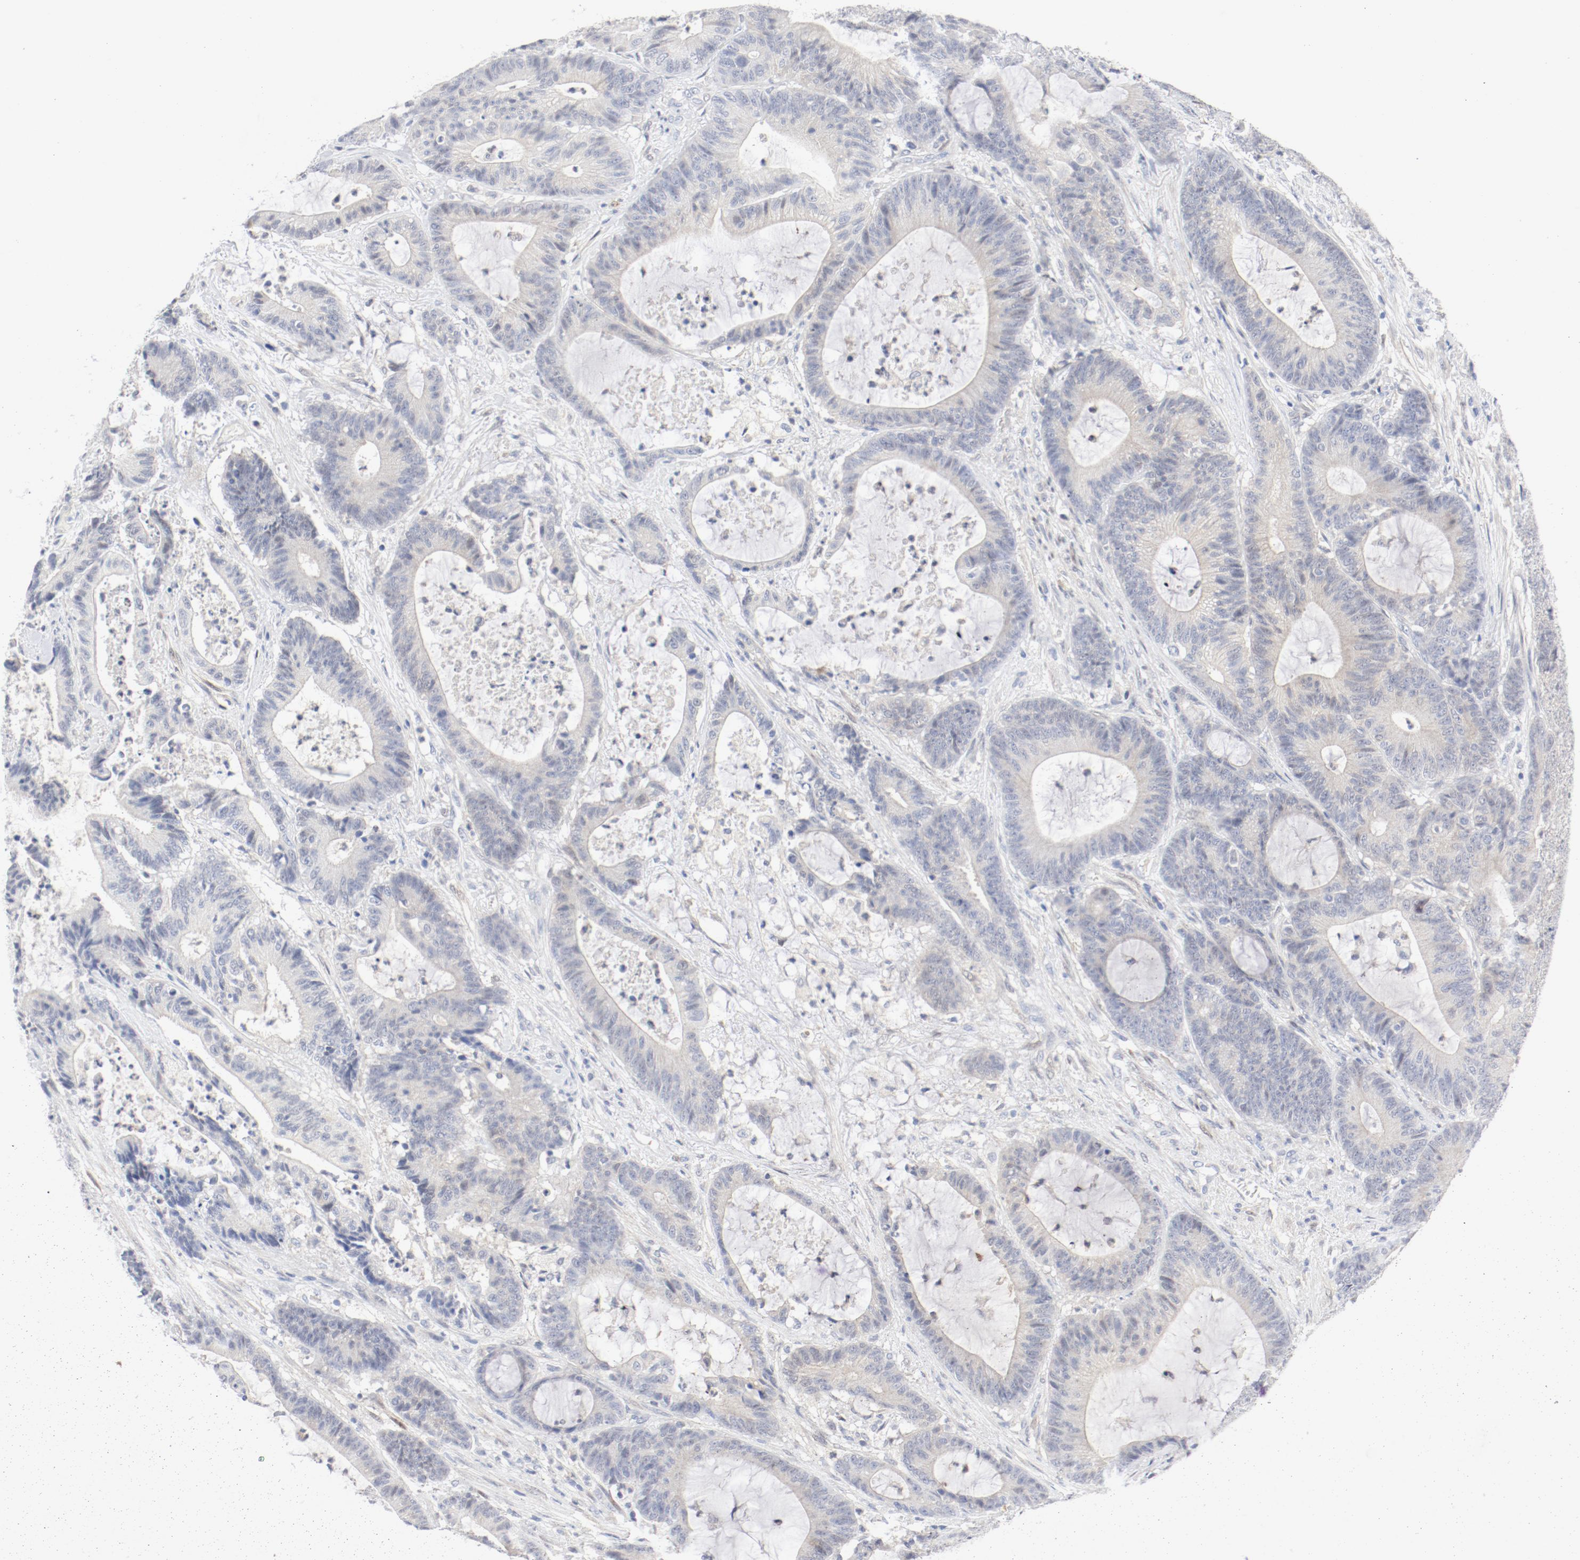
{"staining": {"intensity": "negative", "quantity": "none", "location": "none"}, "tissue": "colorectal cancer", "cell_type": "Tumor cells", "image_type": "cancer", "snomed": [{"axis": "morphology", "description": "Adenocarcinoma, NOS"}, {"axis": "topography", "description": "Colon"}], "caption": "Immunohistochemistry of colorectal cancer (adenocarcinoma) shows no staining in tumor cells. (DAB immunohistochemistry (IHC) visualized using brightfield microscopy, high magnification).", "gene": "PGM1", "patient": {"sex": "female", "age": 84}}